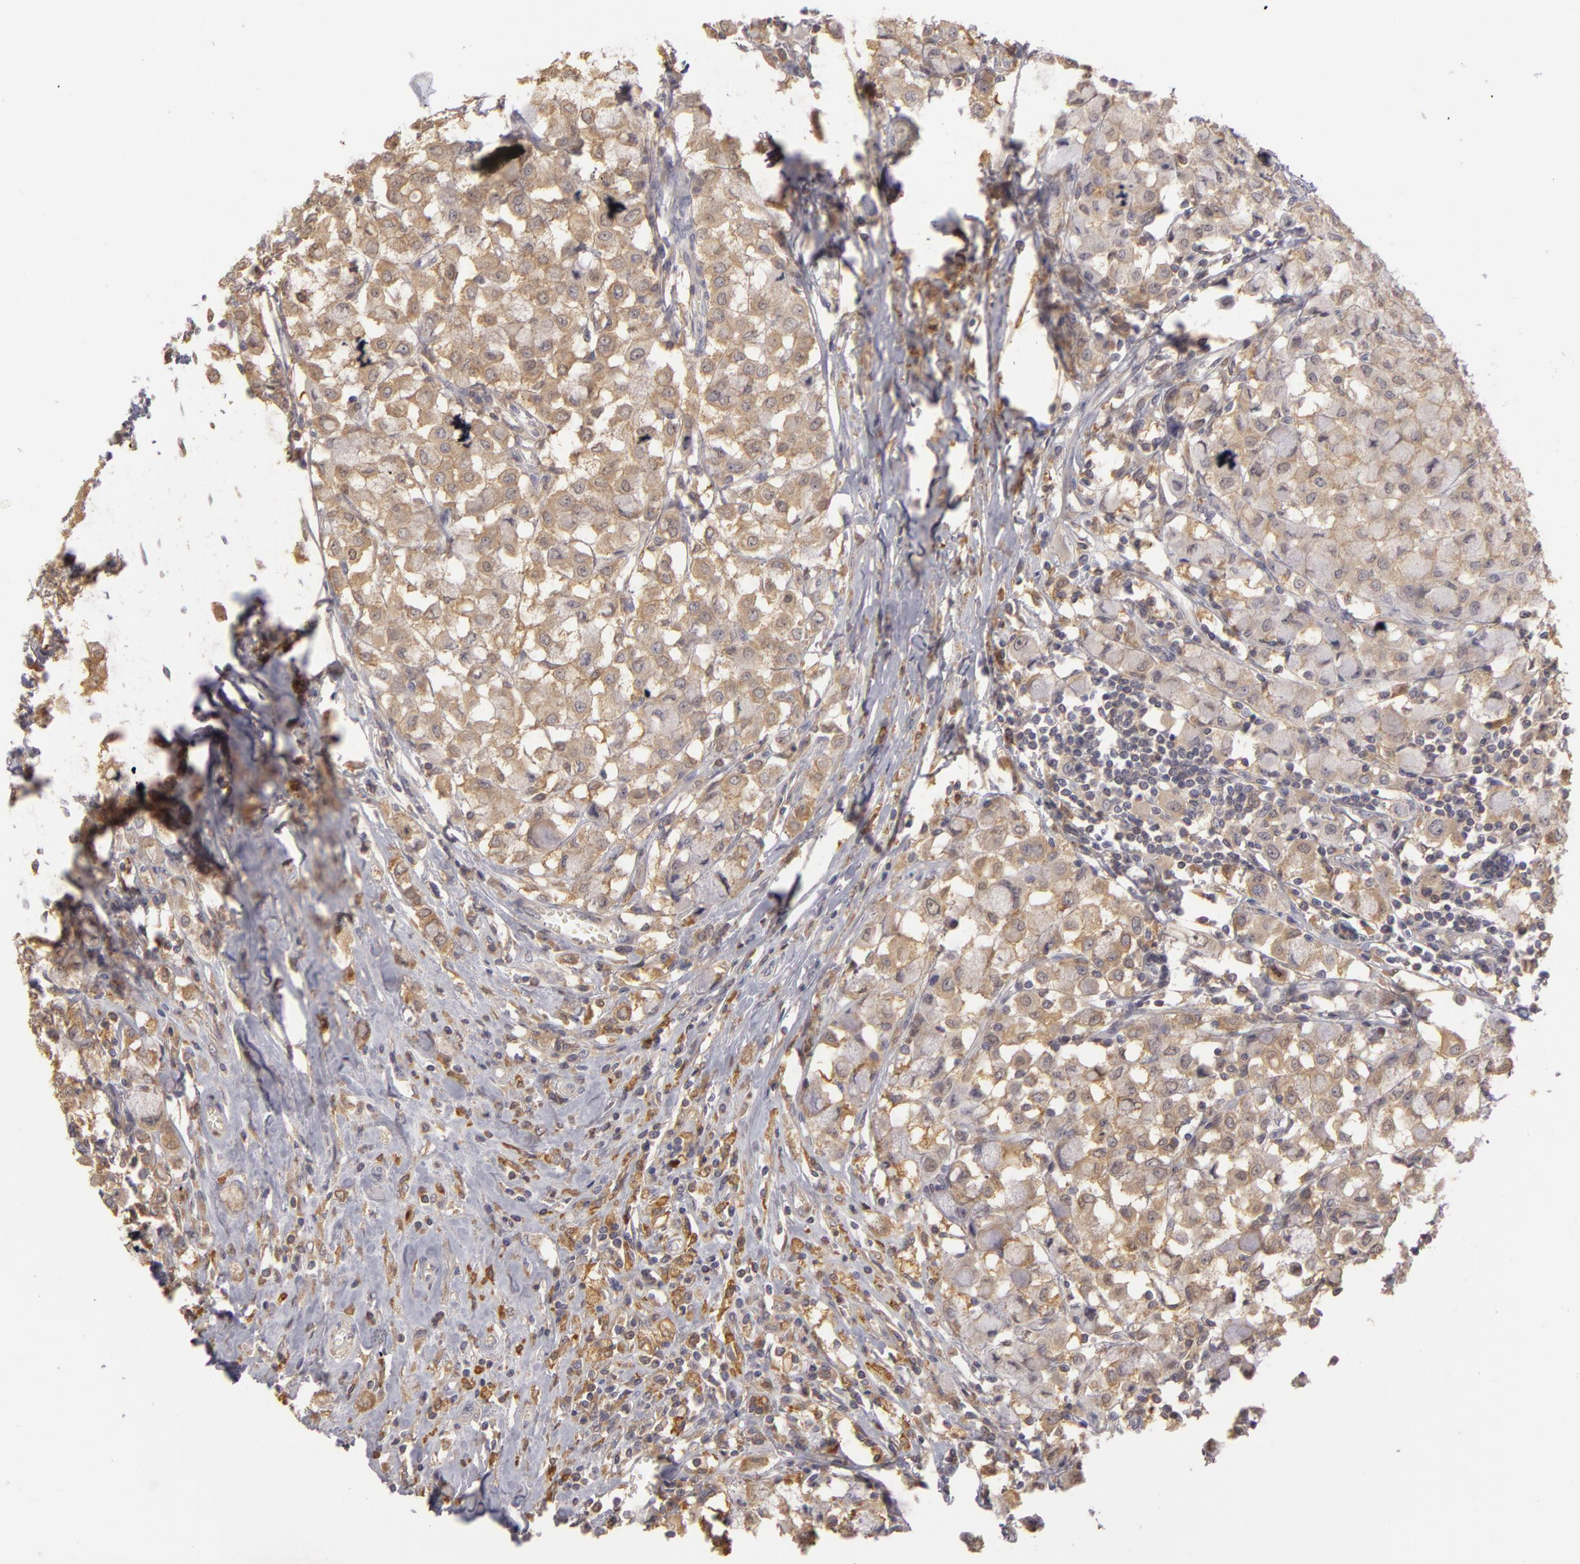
{"staining": {"intensity": "weak", "quantity": ">75%", "location": "cytoplasmic/membranous"}, "tissue": "breast cancer", "cell_type": "Tumor cells", "image_type": "cancer", "snomed": [{"axis": "morphology", "description": "Lobular carcinoma"}, {"axis": "topography", "description": "Breast"}], "caption": "A low amount of weak cytoplasmic/membranous positivity is present in approximately >75% of tumor cells in breast cancer (lobular carcinoma) tissue. The protein is stained brown, and the nuclei are stained in blue (DAB IHC with brightfield microscopy, high magnification).", "gene": "GNPDA1", "patient": {"sex": "female", "age": 85}}